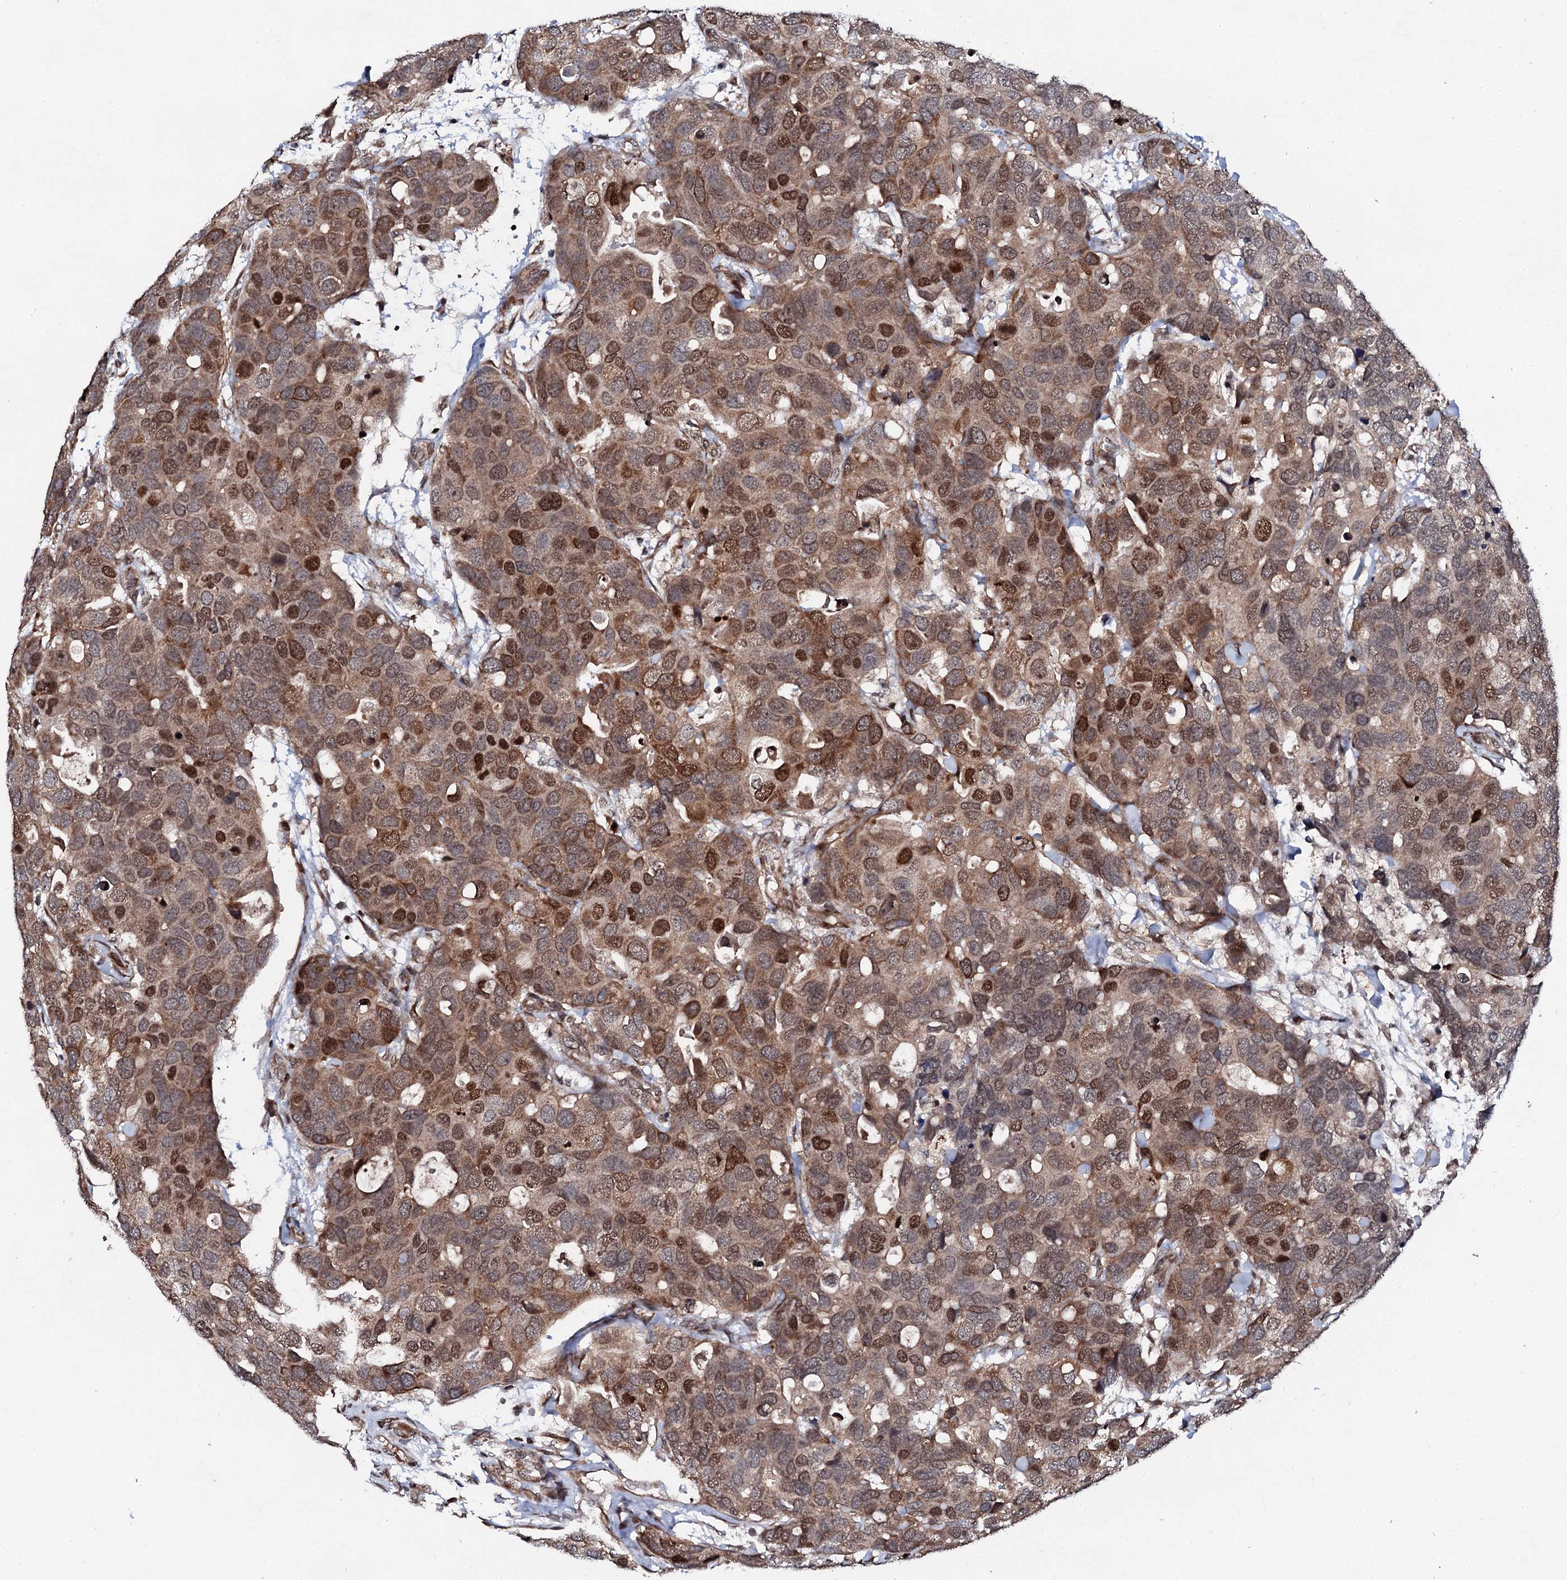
{"staining": {"intensity": "moderate", "quantity": ">75%", "location": "cytoplasmic/membranous,nuclear"}, "tissue": "breast cancer", "cell_type": "Tumor cells", "image_type": "cancer", "snomed": [{"axis": "morphology", "description": "Duct carcinoma"}, {"axis": "topography", "description": "Breast"}], "caption": "High-magnification brightfield microscopy of breast cancer (intraductal carcinoma) stained with DAB (brown) and counterstained with hematoxylin (blue). tumor cells exhibit moderate cytoplasmic/membranous and nuclear staining is seen in about>75% of cells.", "gene": "FAM111A", "patient": {"sex": "female", "age": 83}}